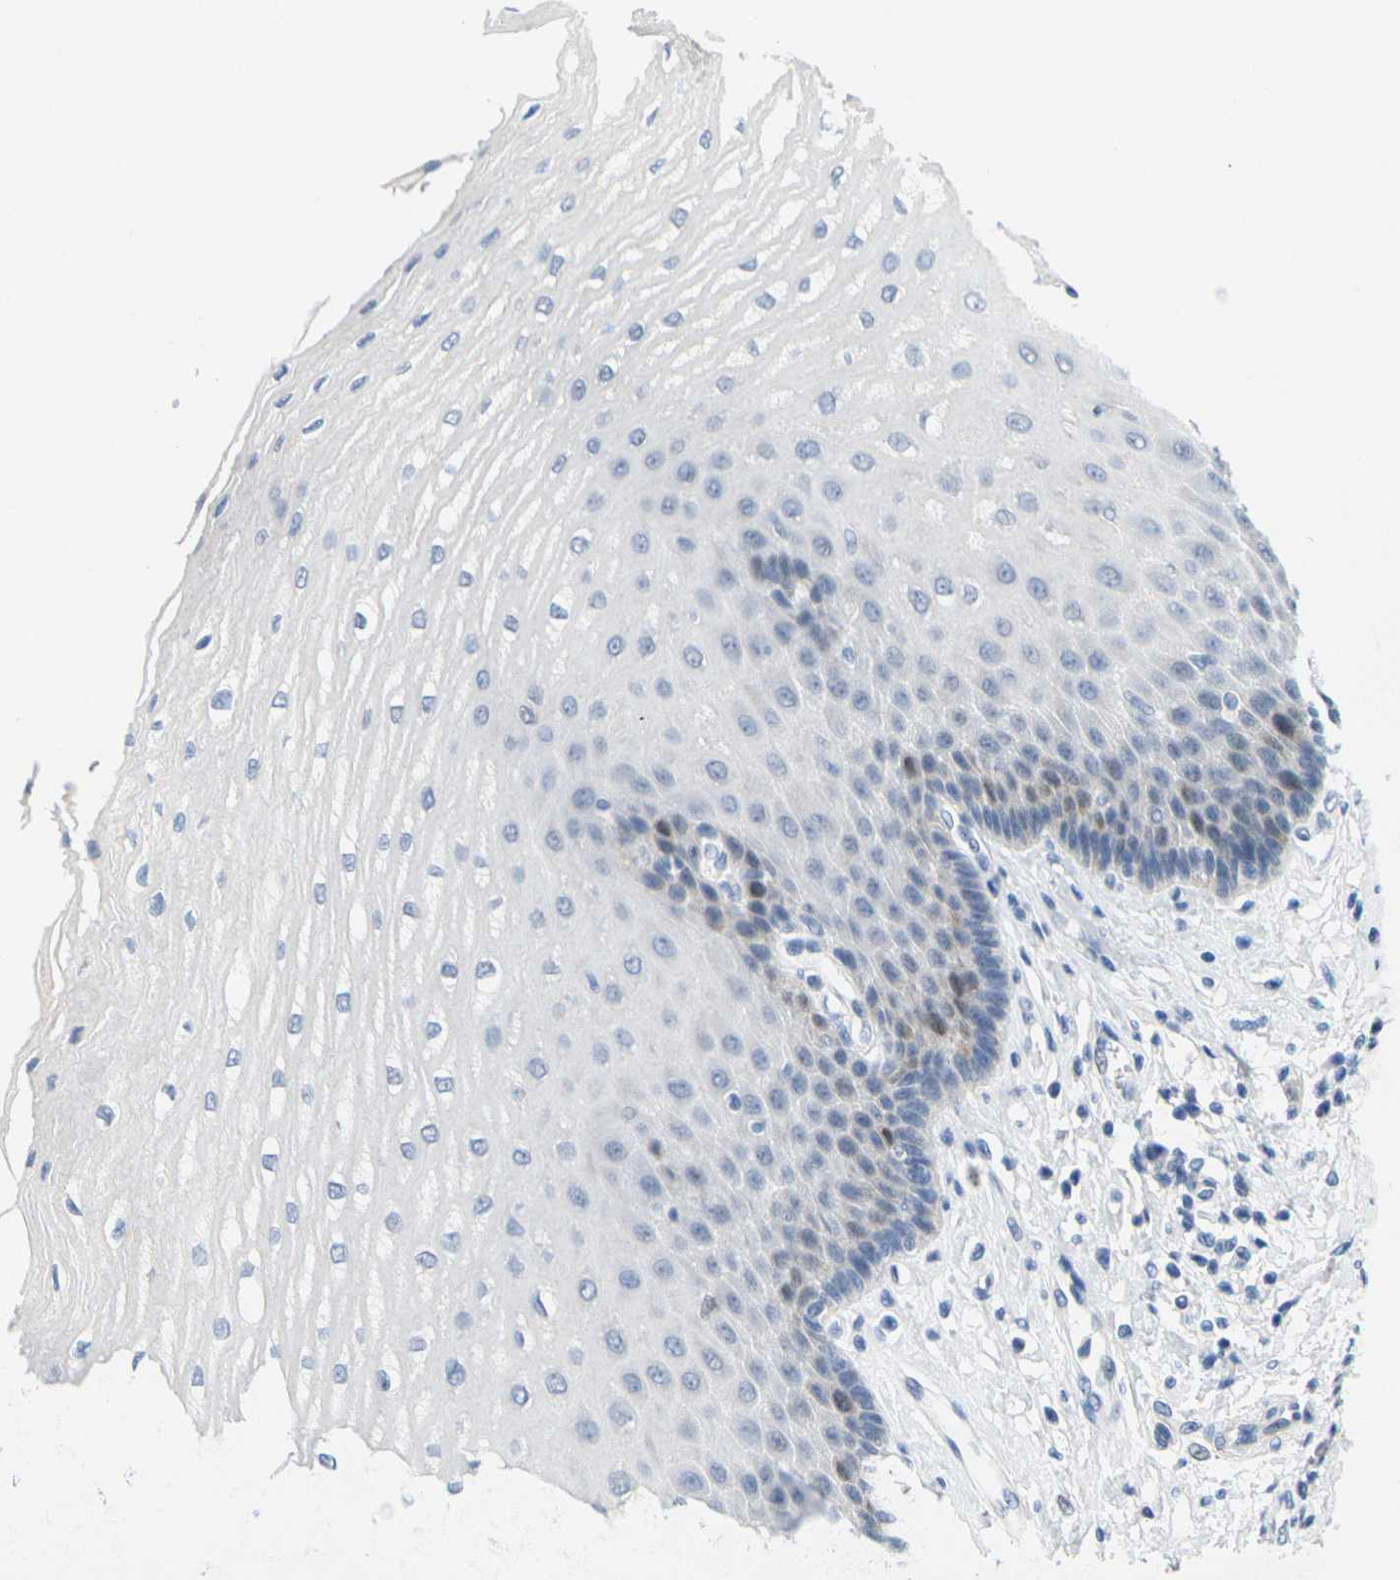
{"staining": {"intensity": "moderate", "quantity": "25%-75%", "location": "nuclear"}, "tissue": "esophagus", "cell_type": "Squamous epithelial cells", "image_type": "normal", "snomed": [{"axis": "morphology", "description": "Normal tissue, NOS"}, {"axis": "topography", "description": "Esophagus"}], "caption": "A histopathology image showing moderate nuclear expression in approximately 25%-75% of squamous epithelial cells in normal esophagus, as visualized by brown immunohistochemical staining.", "gene": "CDK2", "patient": {"sex": "male", "age": 54}}